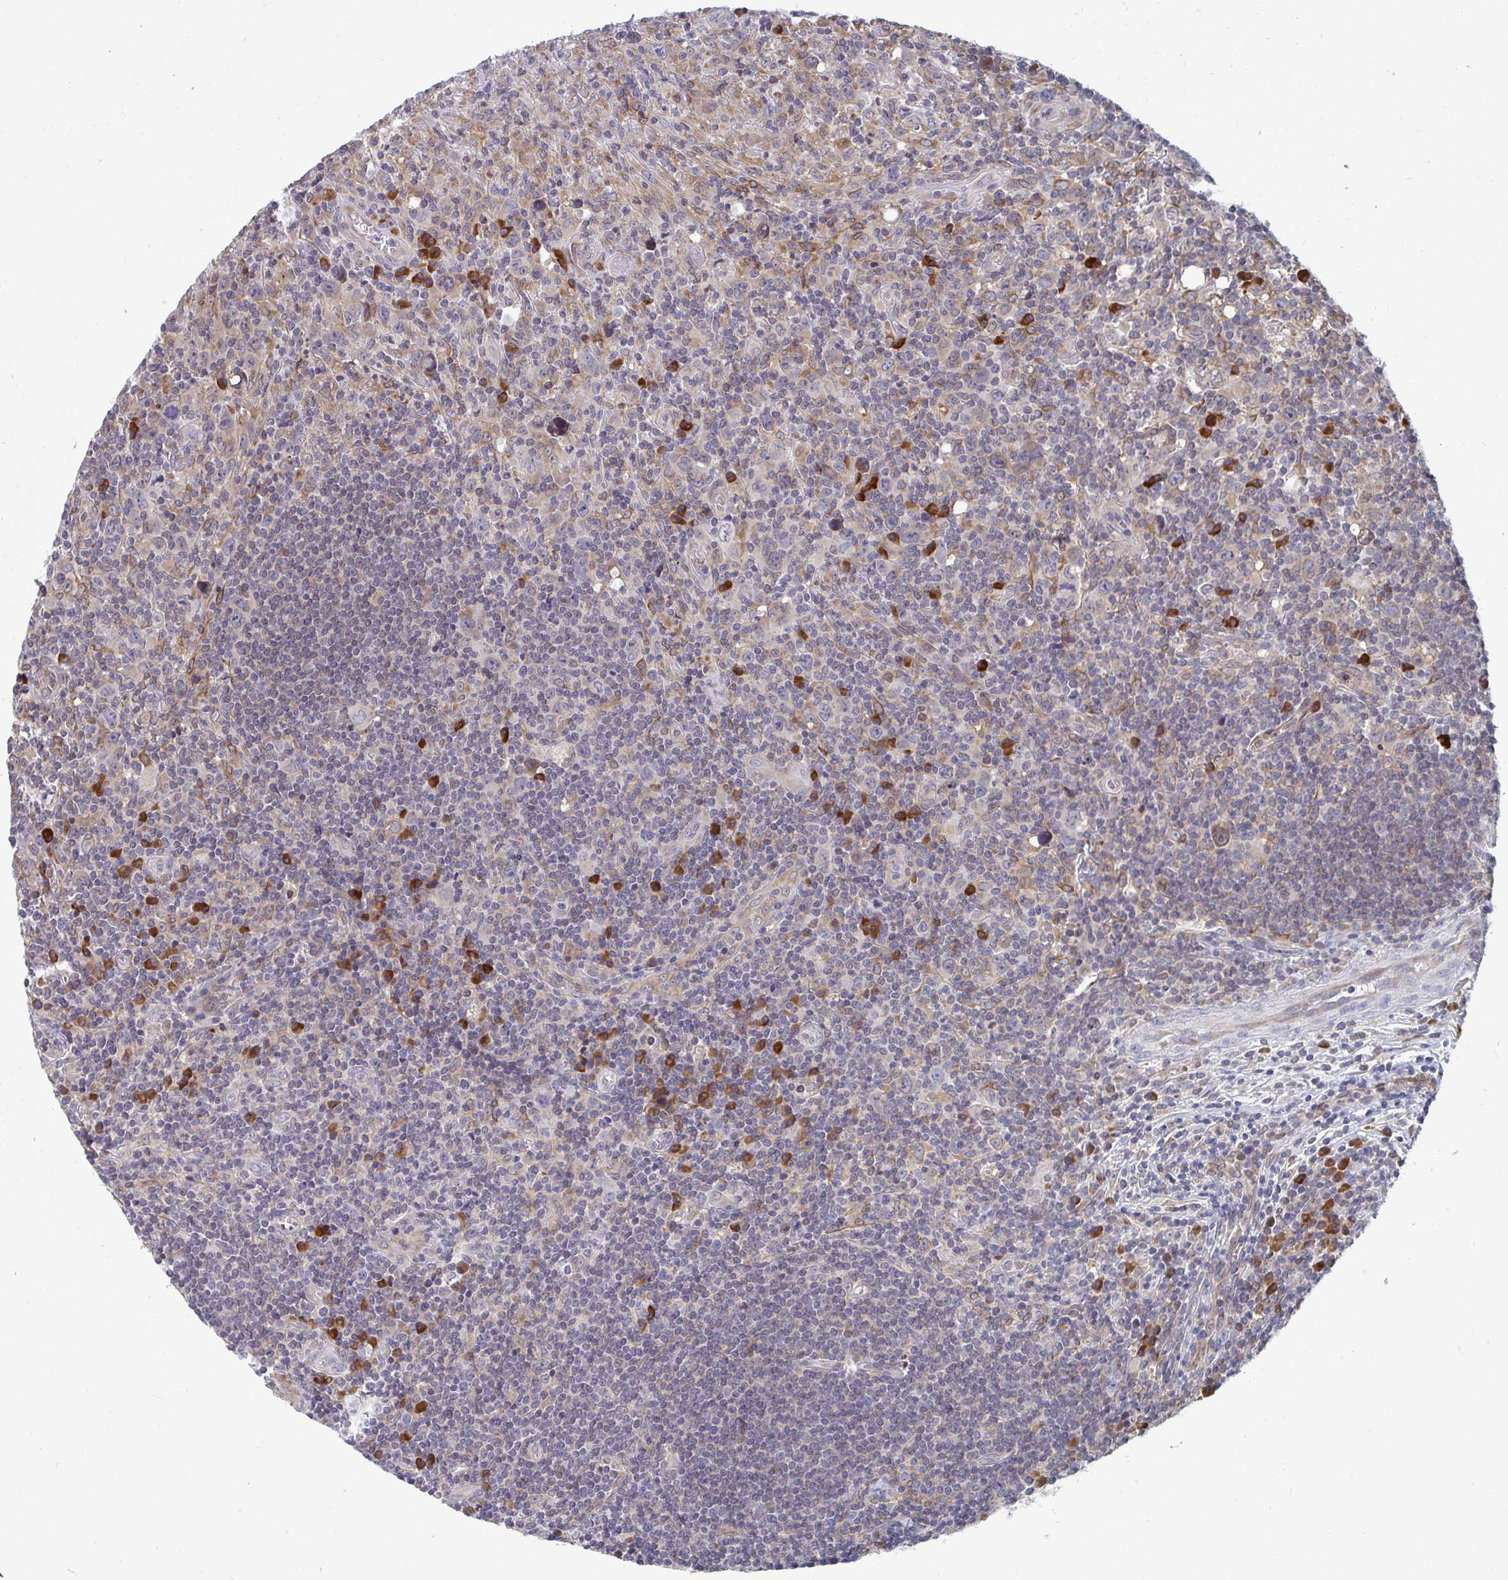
{"staining": {"intensity": "weak", "quantity": ">75%", "location": "cytoplasmic/membranous"}, "tissue": "lymphoma", "cell_type": "Tumor cells", "image_type": "cancer", "snomed": [{"axis": "morphology", "description": "Hodgkin's disease, NOS"}, {"axis": "topography", "description": "Lymph node"}], "caption": "This photomicrograph exhibits immunohistochemistry (IHC) staining of lymphoma, with low weak cytoplasmic/membranous expression in approximately >75% of tumor cells.", "gene": "LYSMD4", "patient": {"sex": "female", "age": 18}}